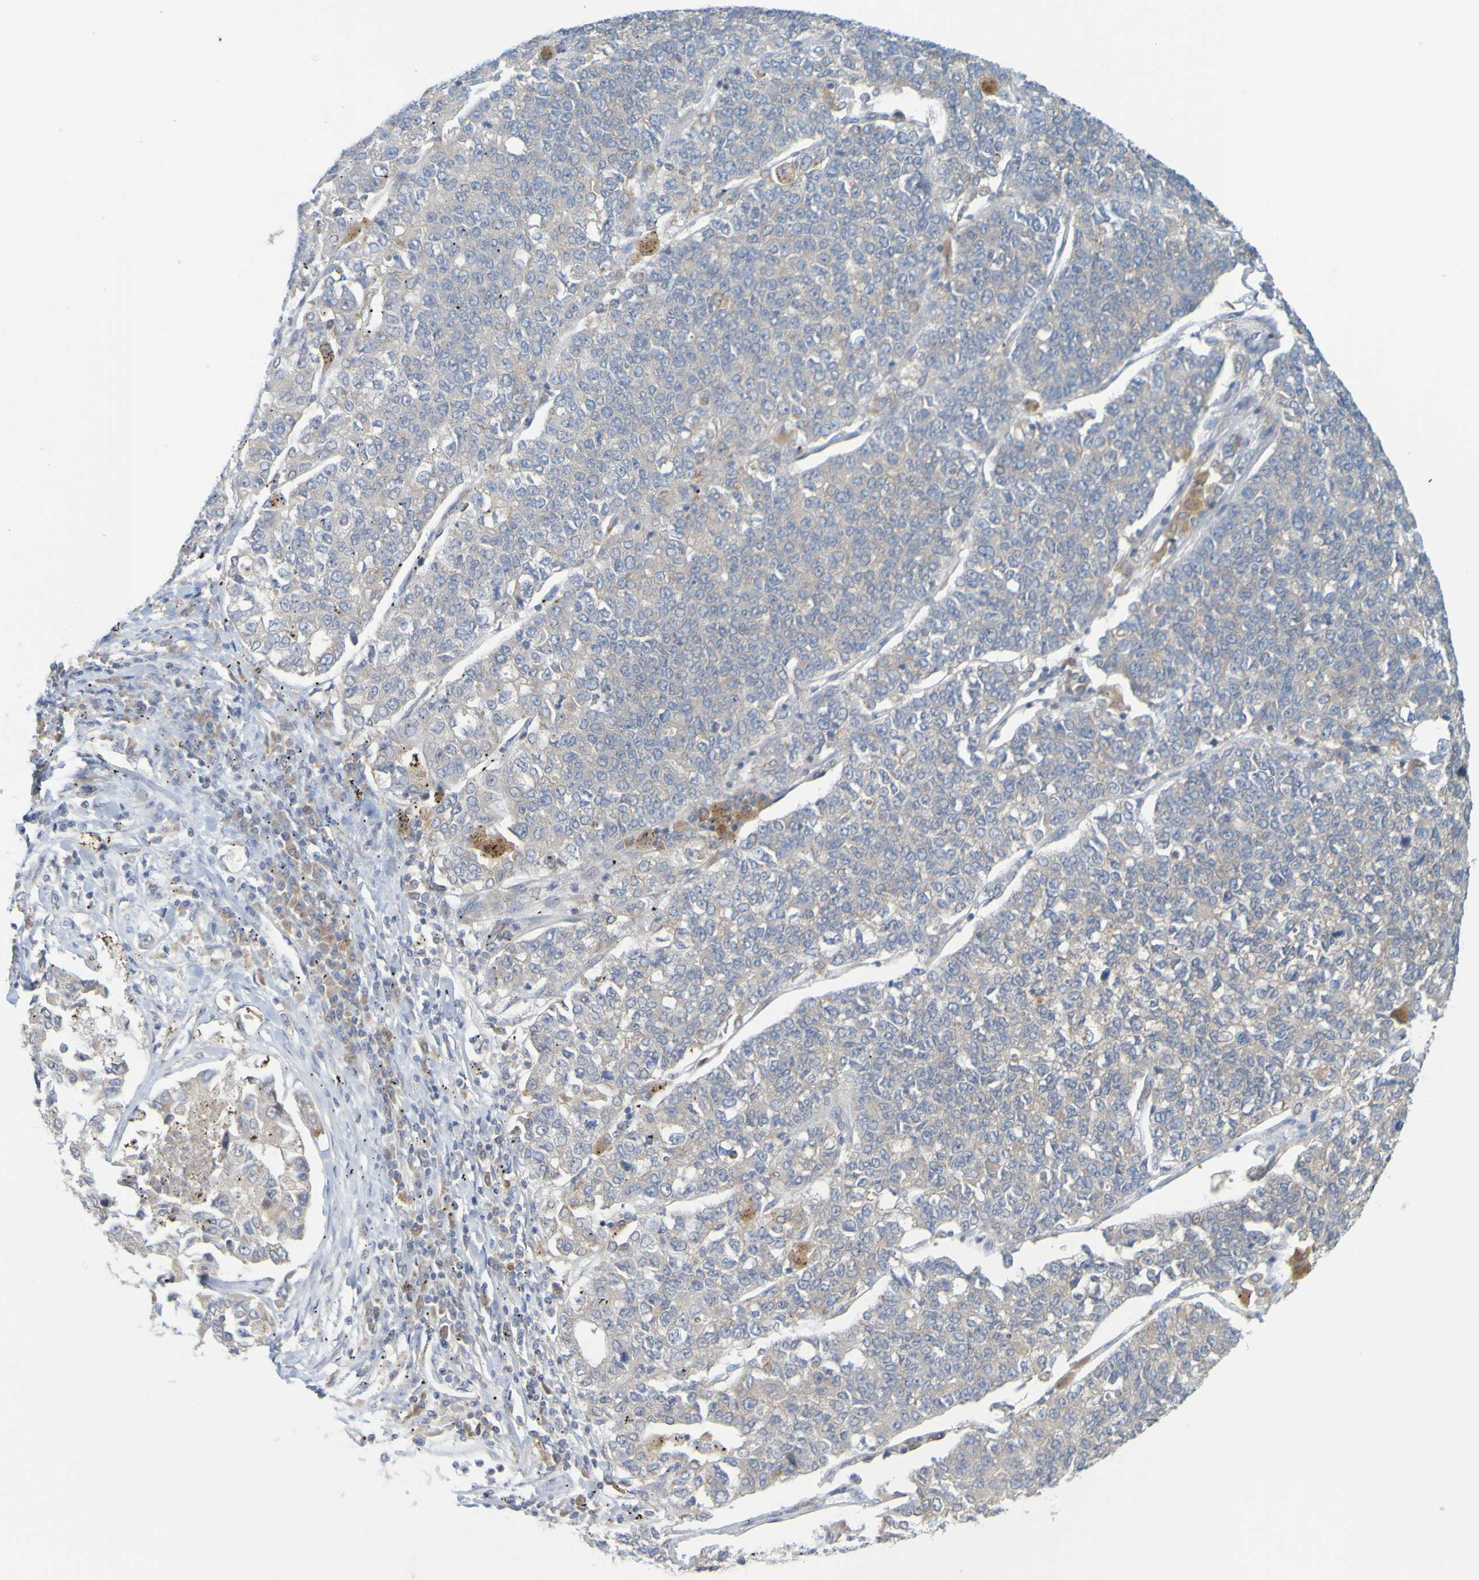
{"staining": {"intensity": "weak", "quantity": ">75%", "location": "cytoplasmic/membranous"}, "tissue": "lung cancer", "cell_type": "Tumor cells", "image_type": "cancer", "snomed": [{"axis": "morphology", "description": "Adenocarcinoma, NOS"}, {"axis": "topography", "description": "Lung"}], "caption": "Immunohistochemistry (IHC) (DAB (3,3'-diaminobenzidine)) staining of human lung cancer (adenocarcinoma) exhibits weak cytoplasmic/membranous protein expression in about >75% of tumor cells.", "gene": "MOGS", "patient": {"sex": "male", "age": 49}}